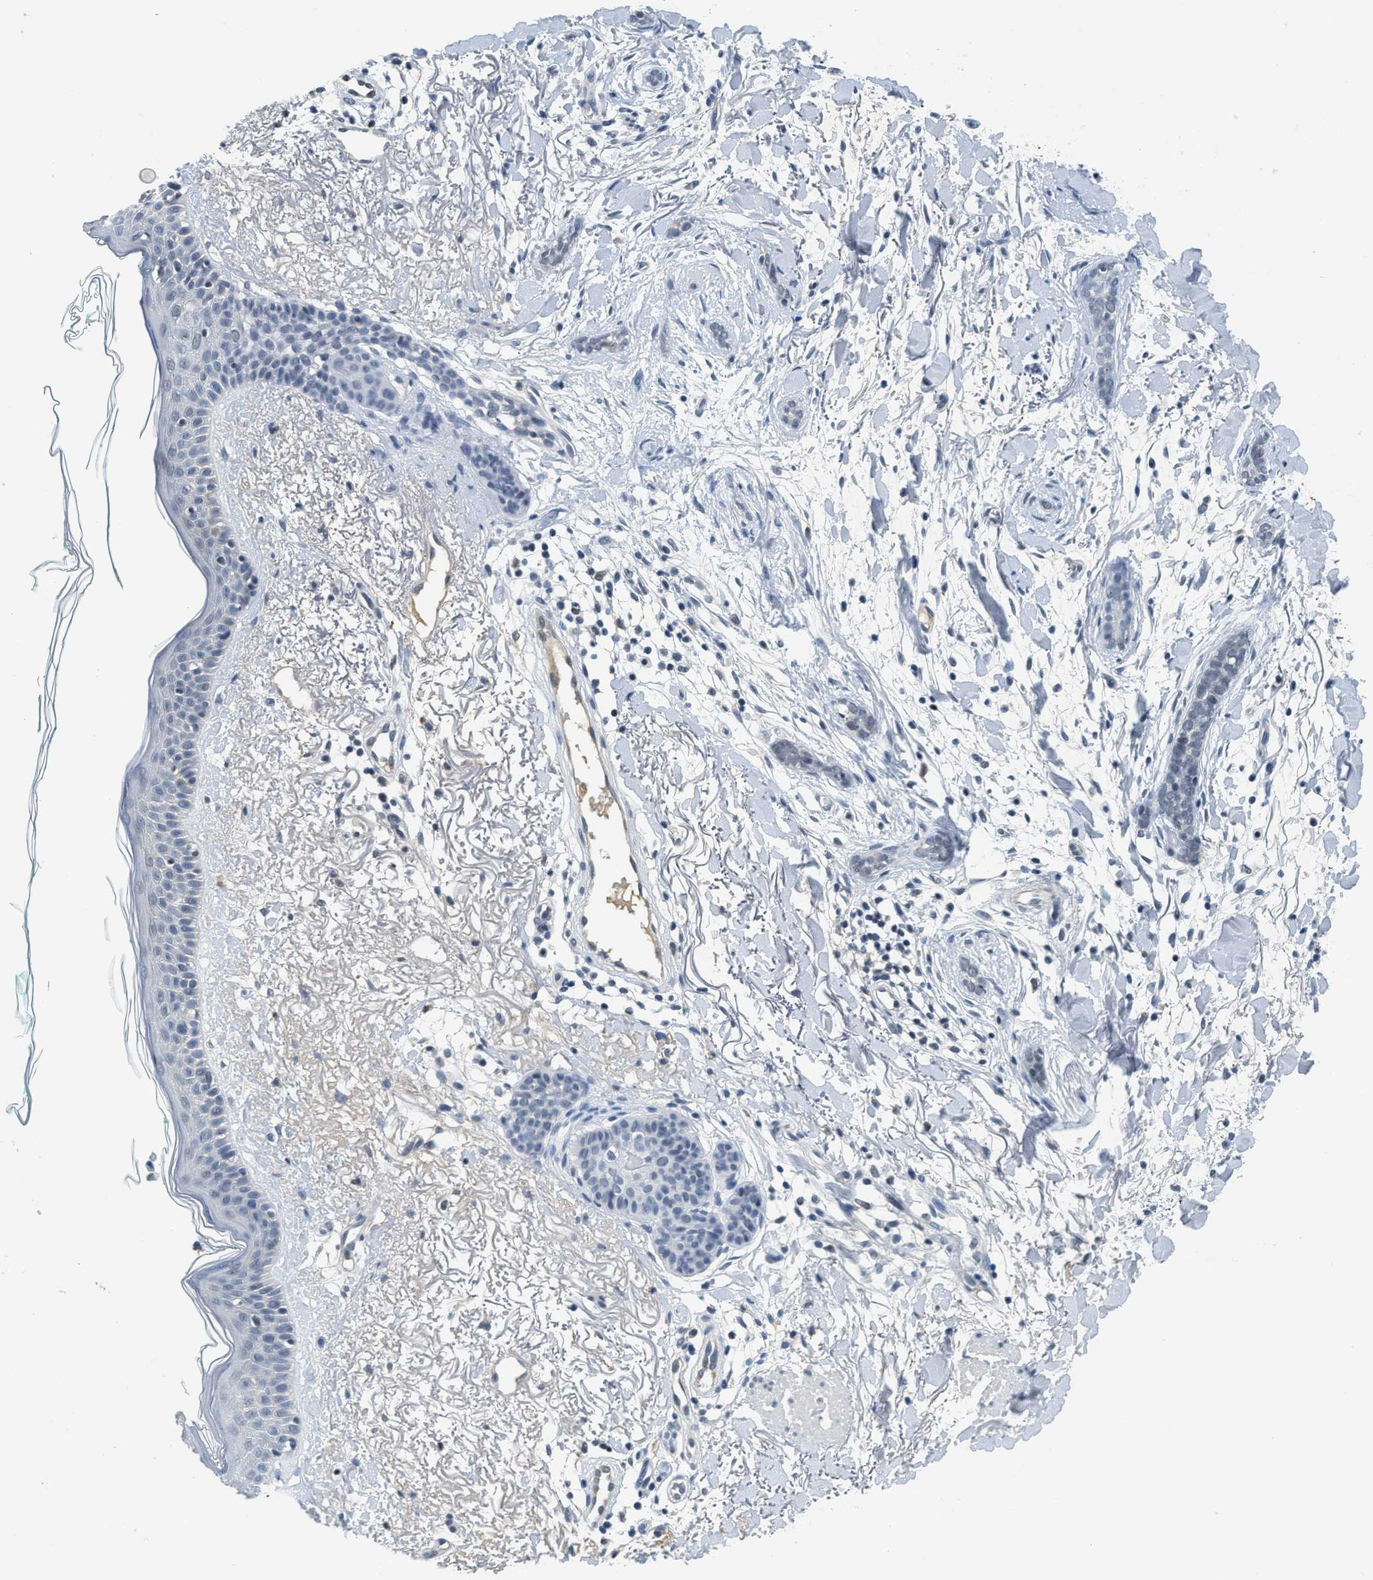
{"staining": {"intensity": "negative", "quantity": "none", "location": "none"}, "tissue": "skin cancer", "cell_type": "Tumor cells", "image_type": "cancer", "snomed": [{"axis": "morphology", "description": "Basal cell carcinoma"}, {"axis": "morphology", "description": "Adnexal tumor, benign"}, {"axis": "topography", "description": "Skin"}], "caption": "IHC micrograph of human skin benign adnexal tumor stained for a protein (brown), which shows no expression in tumor cells. Brightfield microscopy of immunohistochemistry (IHC) stained with DAB (3,3'-diaminobenzidine) (brown) and hematoxylin (blue), captured at high magnification.", "gene": "MZF1", "patient": {"sex": "female", "age": 42}}